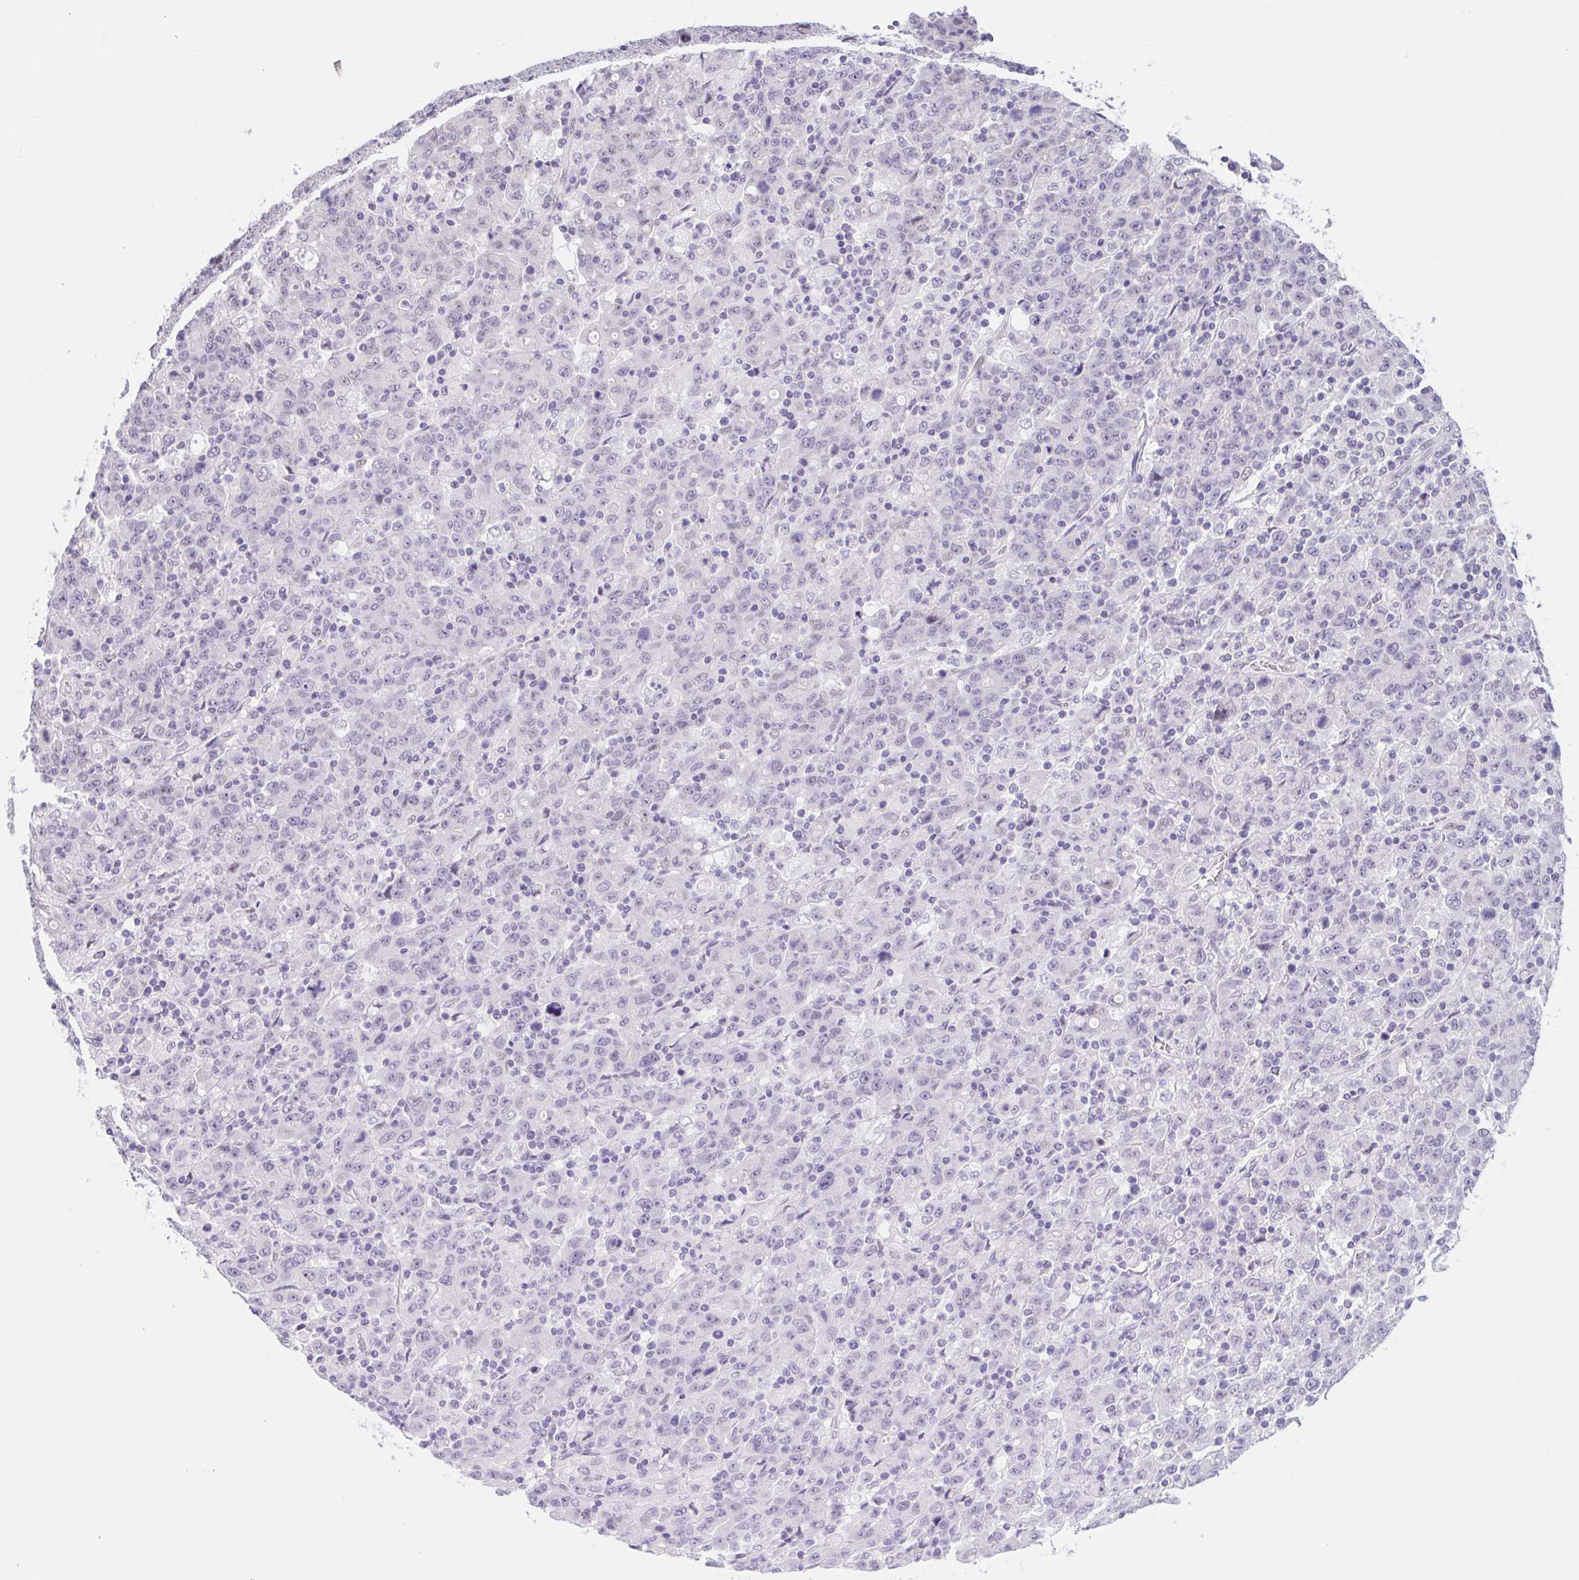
{"staining": {"intensity": "negative", "quantity": "none", "location": "none"}, "tissue": "stomach cancer", "cell_type": "Tumor cells", "image_type": "cancer", "snomed": [{"axis": "morphology", "description": "Adenocarcinoma, NOS"}, {"axis": "topography", "description": "Stomach, upper"}], "caption": "Protein analysis of stomach cancer displays no significant positivity in tumor cells.", "gene": "CAND1", "patient": {"sex": "male", "age": 69}}